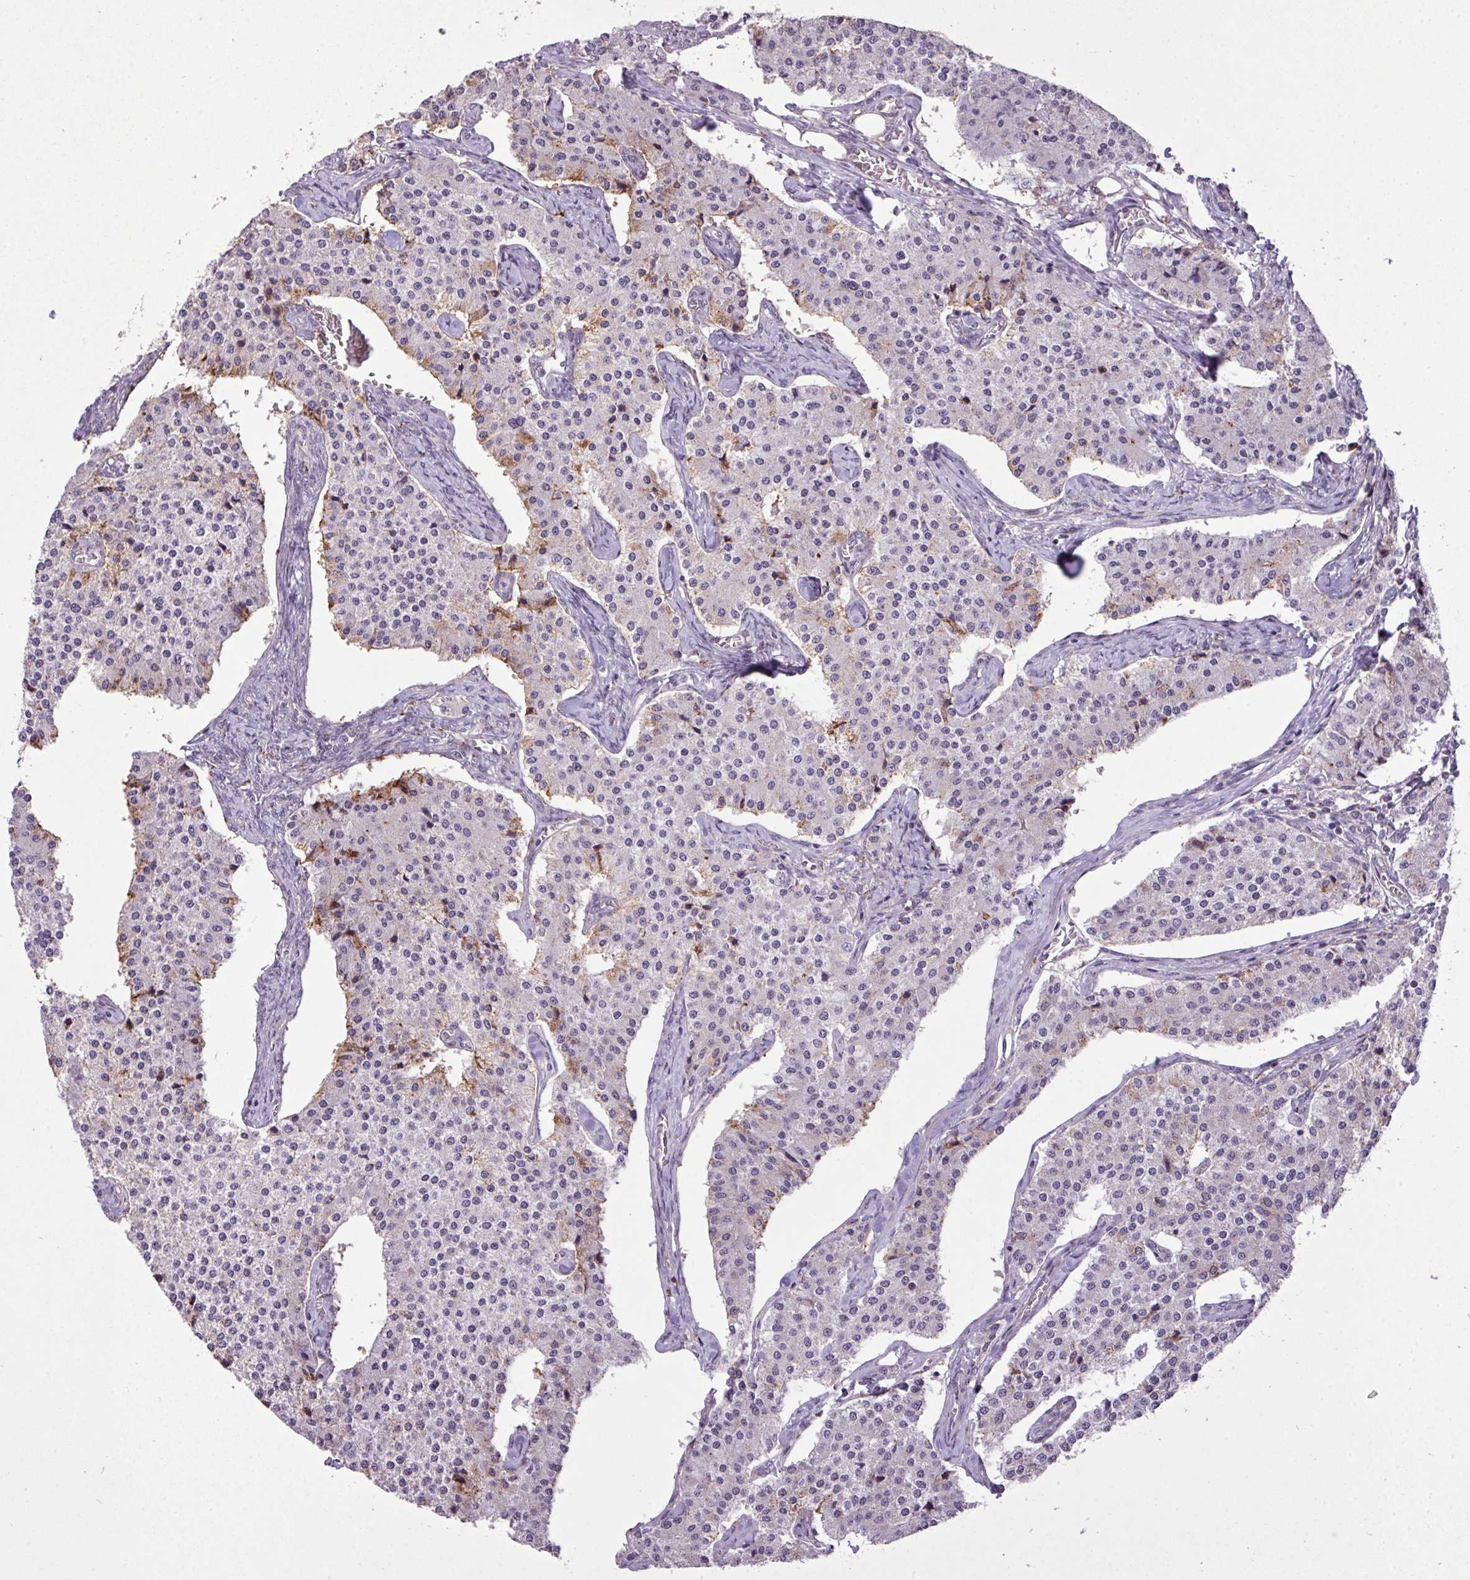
{"staining": {"intensity": "weak", "quantity": "<25%", "location": "cytoplasmic/membranous"}, "tissue": "carcinoid", "cell_type": "Tumor cells", "image_type": "cancer", "snomed": [{"axis": "morphology", "description": "Carcinoid, malignant, NOS"}, {"axis": "topography", "description": "Colon"}], "caption": "Carcinoid was stained to show a protein in brown. There is no significant expression in tumor cells.", "gene": "RPP25L", "patient": {"sex": "female", "age": 52}}